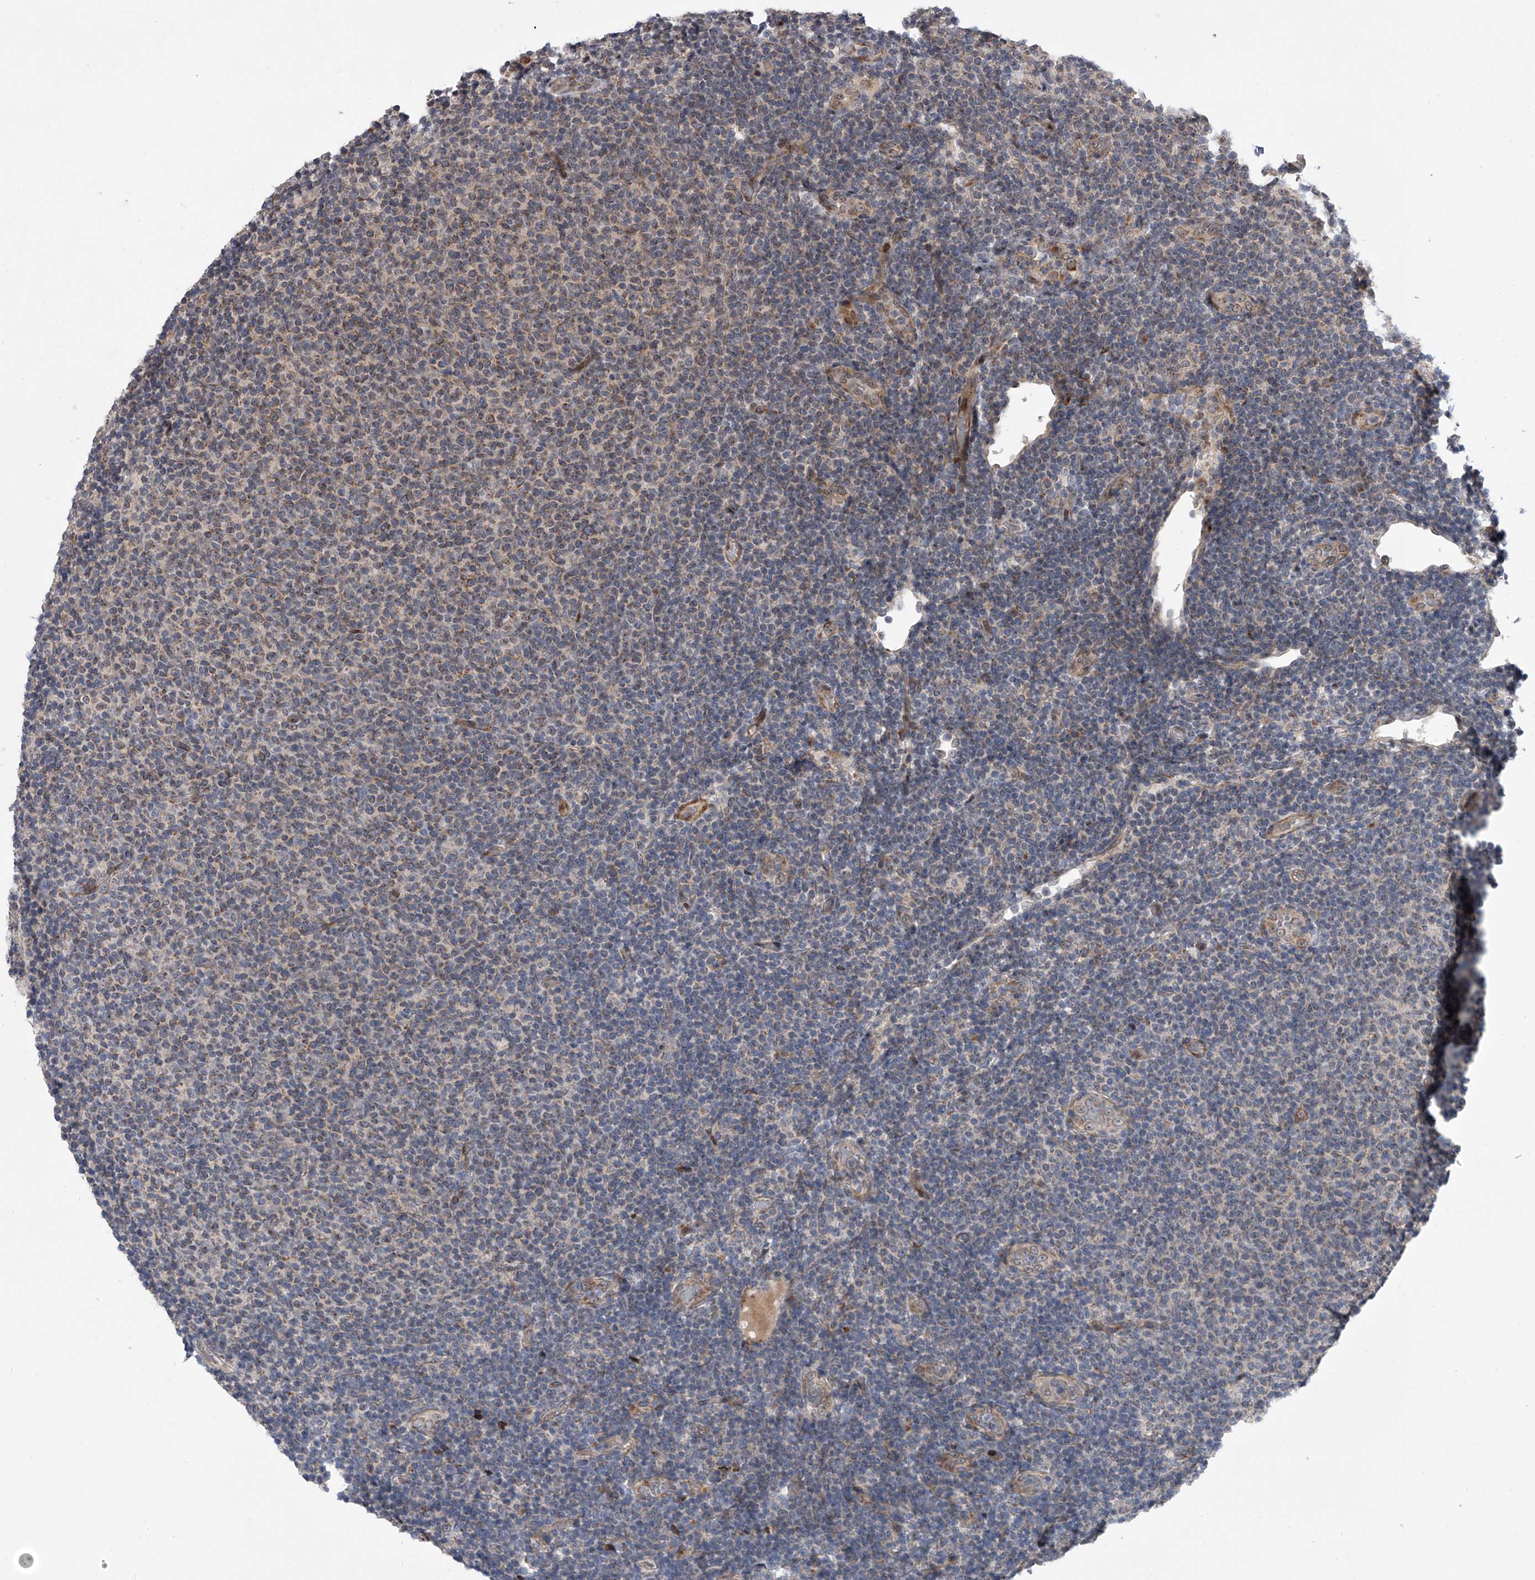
{"staining": {"intensity": "weak", "quantity": "25%-75%", "location": "cytoplasmic/membranous"}, "tissue": "lymphoma", "cell_type": "Tumor cells", "image_type": "cancer", "snomed": [{"axis": "morphology", "description": "Malignant lymphoma, non-Hodgkin's type, Low grade"}, {"axis": "topography", "description": "Lymph node"}], "caption": "Immunohistochemistry (IHC) of low-grade malignant lymphoma, non-Hodgkin's type reveals low levels of weak cytoplasmic/membranous expression in about 25%-75% of tumor cells.", "gene": "DLGAP2", "patient": {"sex": "male", "age": 66}}